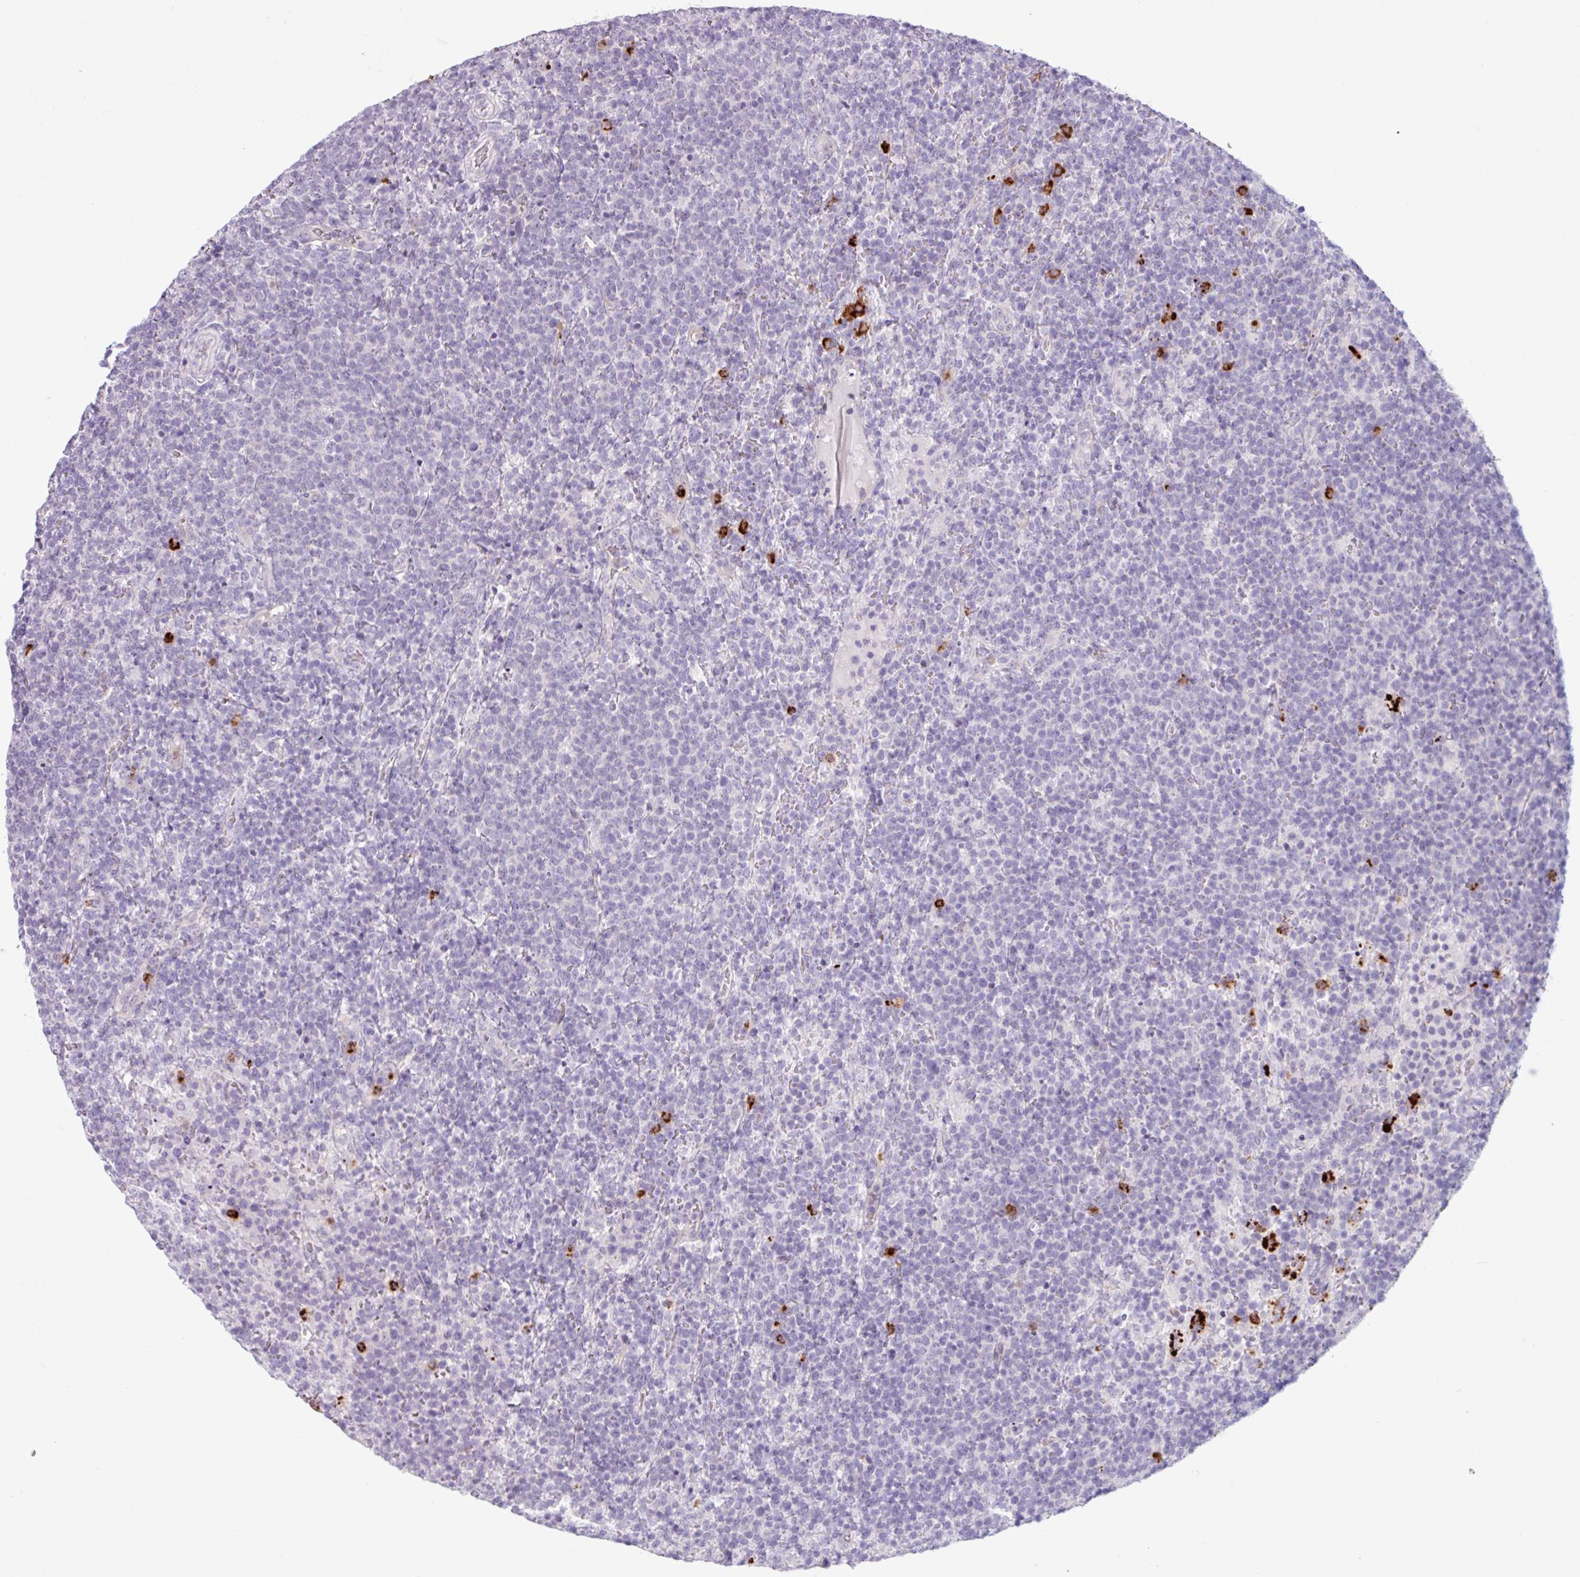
{"staining": {"intensity": "negative", "quantity": "none", "location": "none"}, "tissue": "lymphoma", "cell_type": "Tumor cells", "image_type": "cancer", "snomed": [{"axis": "morphology", "description": "Malignant lymphoma, non-Hodgkin's type, High grade"}, {"axis": "topography", "description": "Lymph node"}], "caption": "This is an immunohistochemistry photomicrograph of high-grade malignant lymphoma, non-Hodgkin's type. There is no positivity in tumor cells.", "gene": "TMEM178A", "patient": {"sex": "male", "age": 61}}